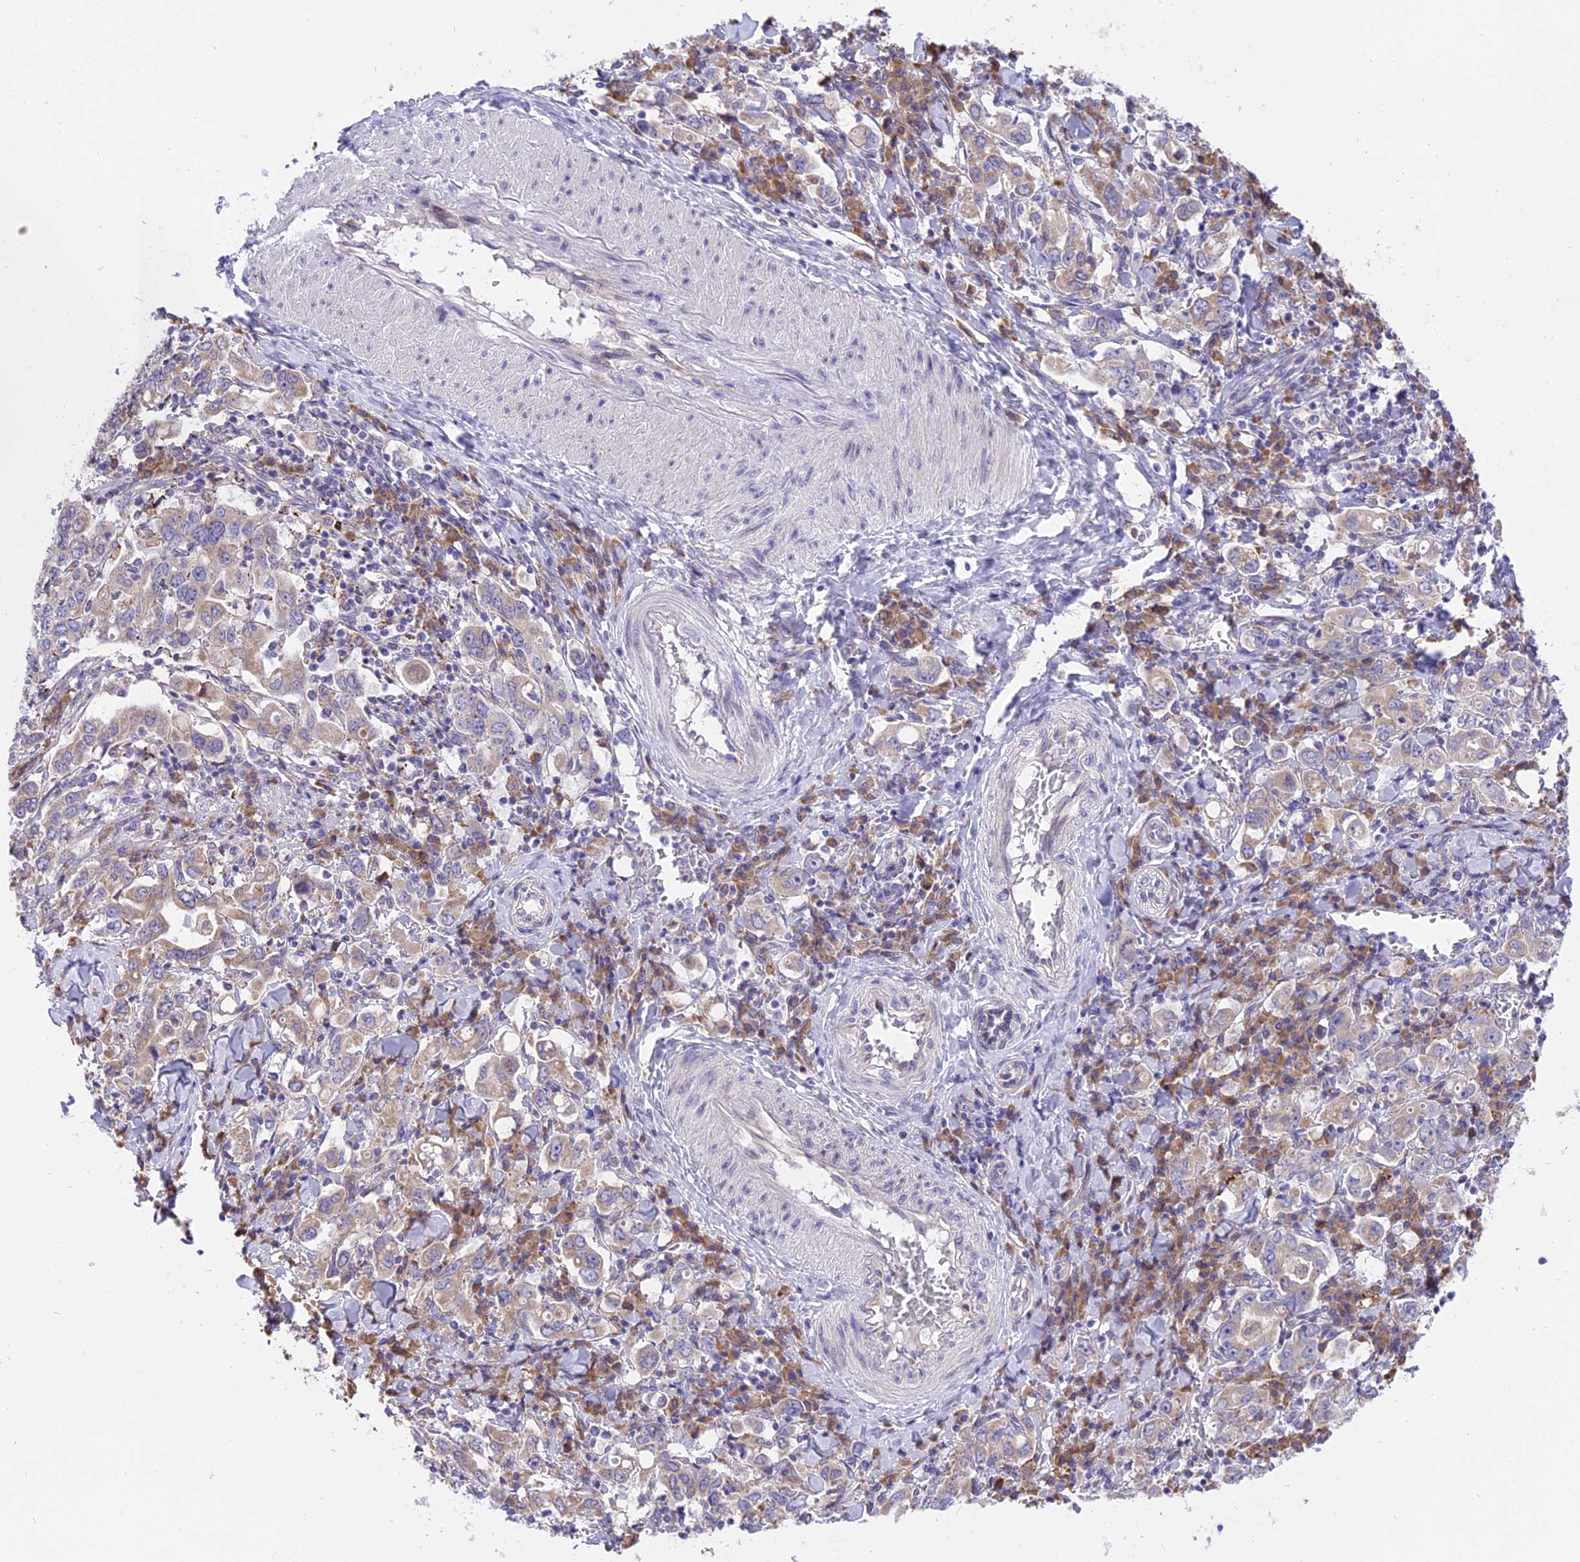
{"staining": {"intensity": "weak", "quantity": "25%-75%", "location": "cytoplasmic/membranous"}, "tissue": "stomach cancer", "cell_type": "Tumor cells", "image_type": "cancer", "snomed": [{"axis": "morphology", "description": "Adenocarcinoma, NOS"}, {"axis": "topography", "description": "Stomach, upper"}], "caption": "Tumor cells reveal low levels of weak cytoplasmic/membranous staining in approximately 25%-75% of cells in human stomach cancer (adenocarcinoma).", "gene": "ARMCX6", "patient": {"sex": "male", "age": 62}}